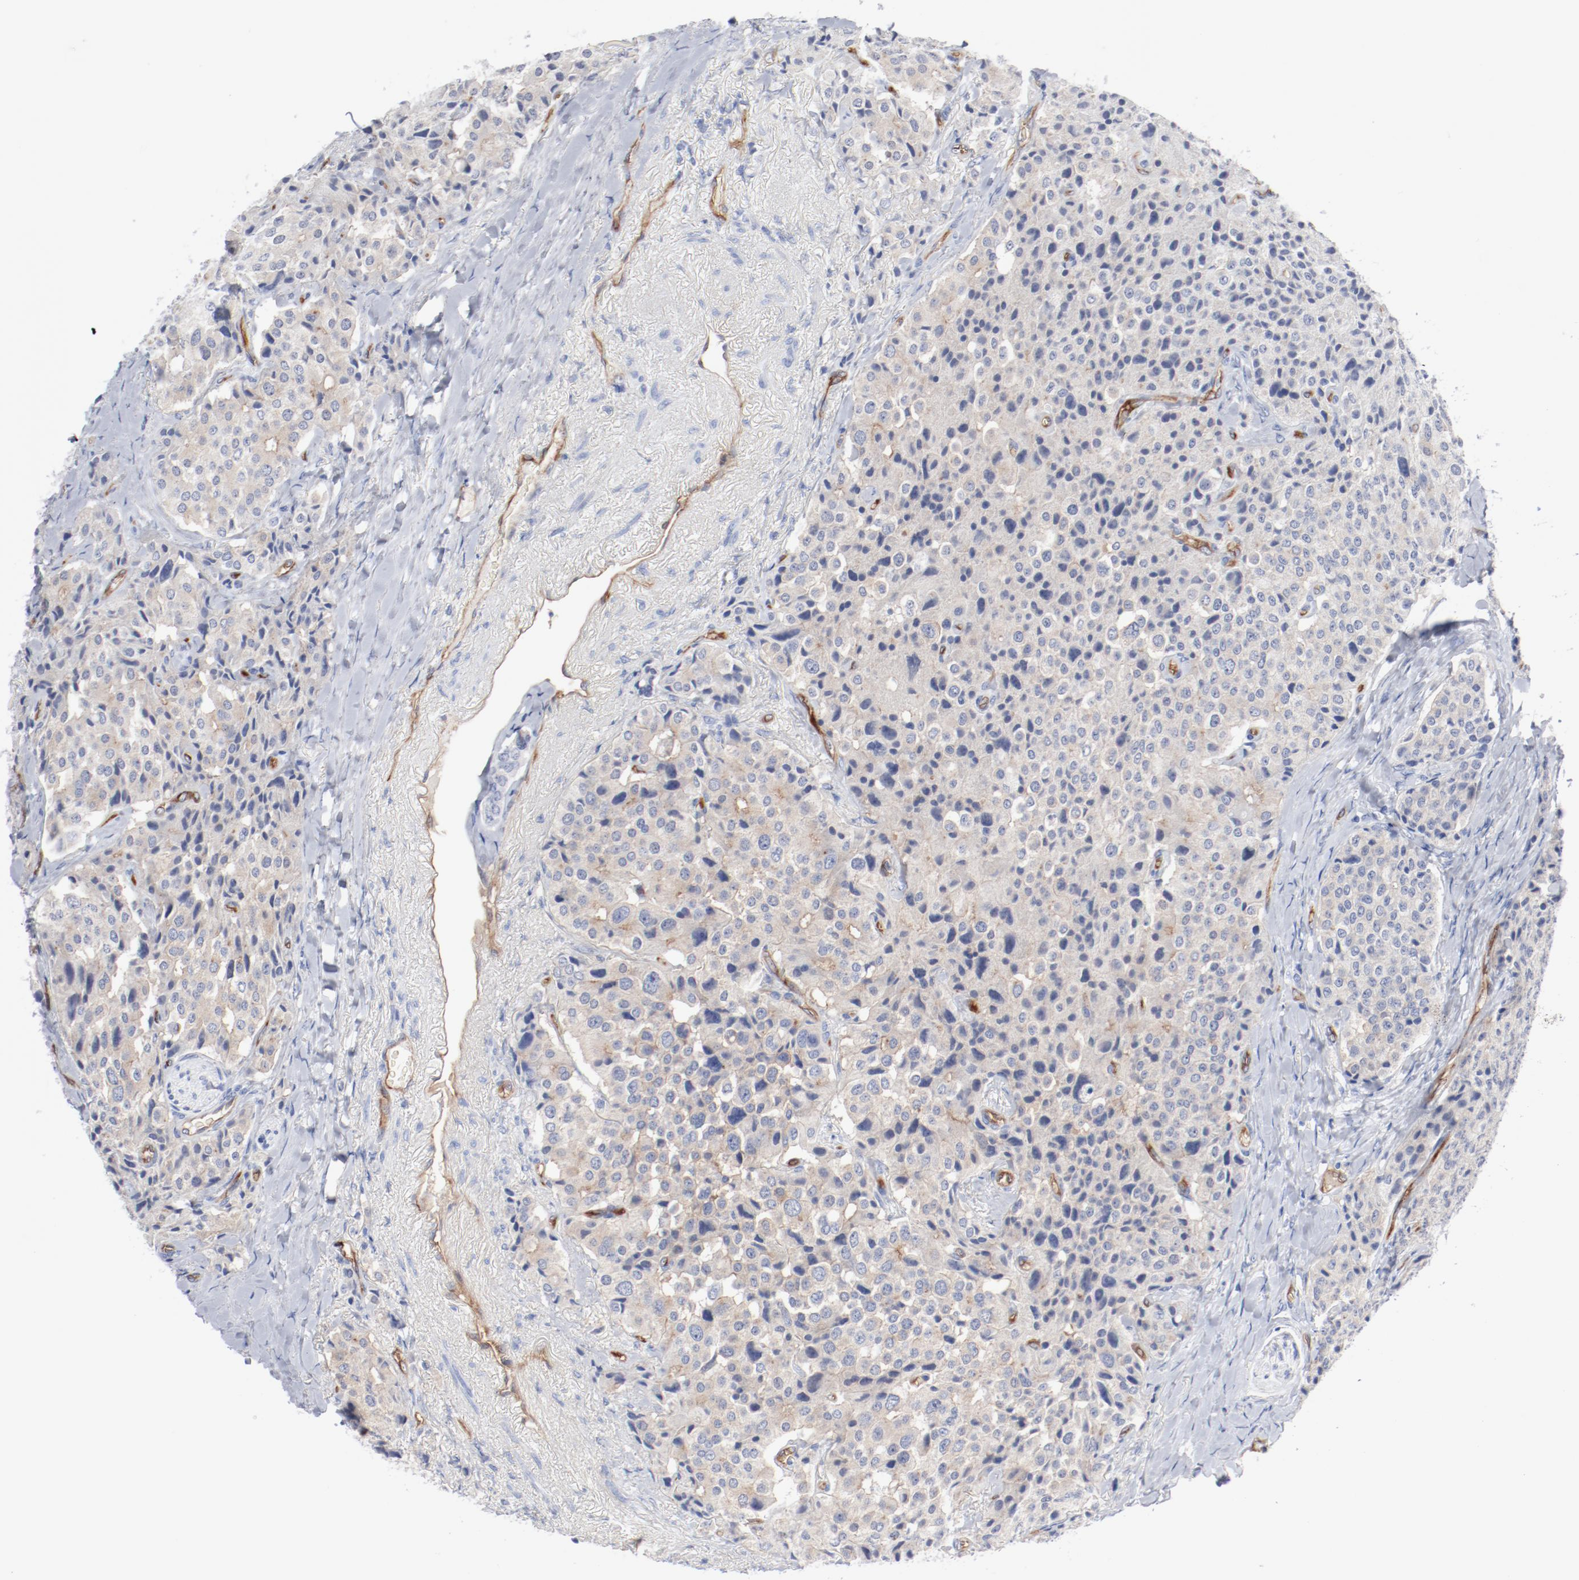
{"staining": {"intensity": "weak", "quantity": "25%-75%", "location": "cytoplasmic/membranous"}, "tissue": "carcinoid", "cell_type": "Tumor cells", "image_type": "cancer", "snomed": [{"axis": "morphology", "description": "Carcinoid, malignant, NOS"}, {"axis": "topography", "description": "Colon"}], "caption": "A high-resolution image shows immunohistochemistry staining of carcinoid (malignant), which demonstrates weak cytoplasmic/membranous expression in about 25%-75% of tumor cells. The protein of interest is stained brown, and the nuclei are stained in blue (DAB (3,3'-diaminobenzidine) IHC with brightfield microscopy, high magnification).", "gene": "SHANK3", "patient": {"sex": "female", "age": 61}}